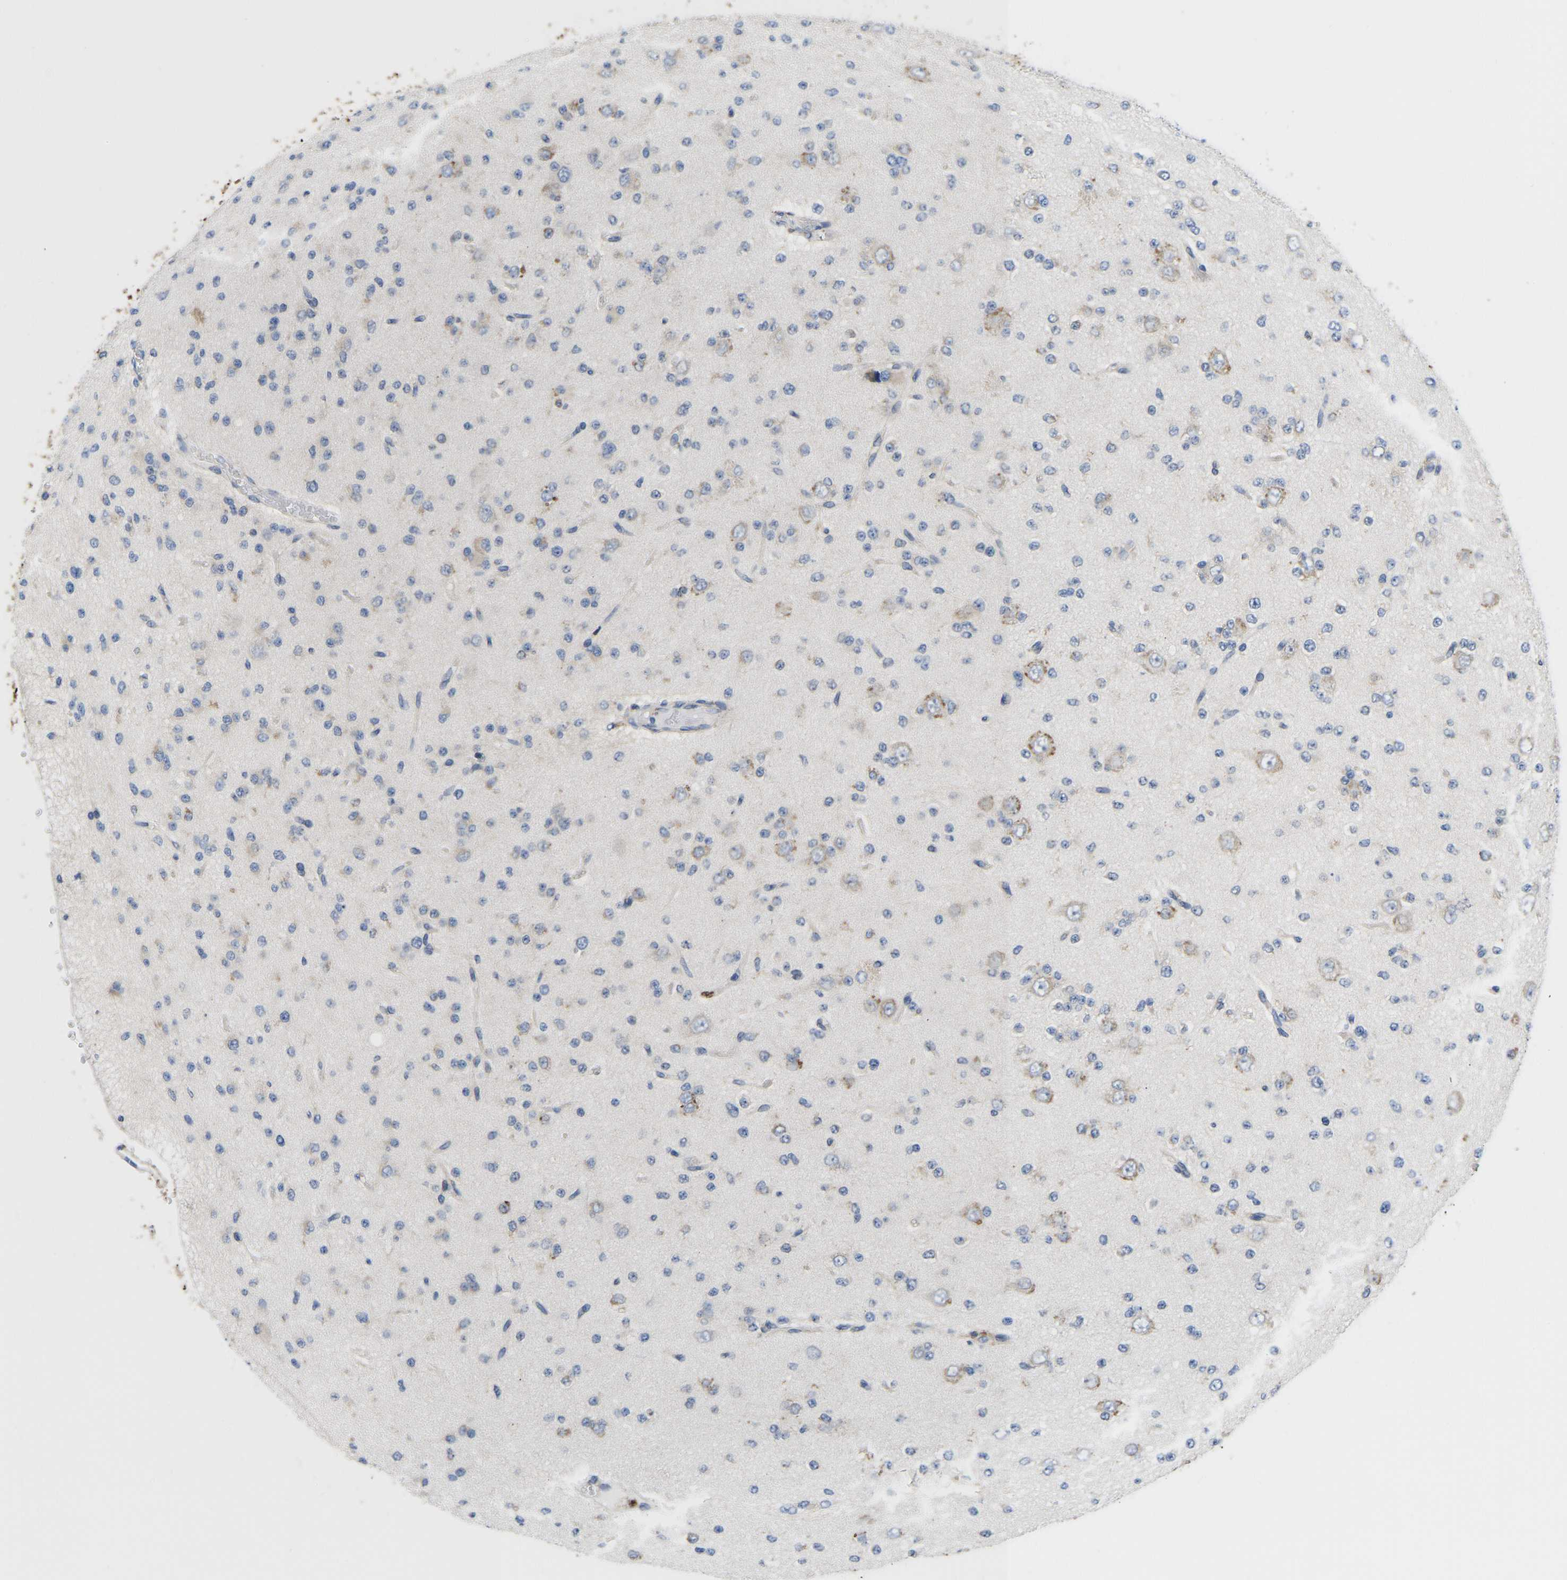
{"staining": {"intensity": "negative", "quantity": "none", "location": "none"}, "tissue": "glioma", "cell_type": "Tumor cells", "image_type": "cancer", "snomed": [{"axis": "morphology", "description": "Glioma, malignant, Low grade"}, {"axis": "topography", "description": "Brain"}], "caption": "Tumor cells show no significant protein positivity in glioma.", "gene": "P4HB", "patient": {"sex": "male", "age": 38}}